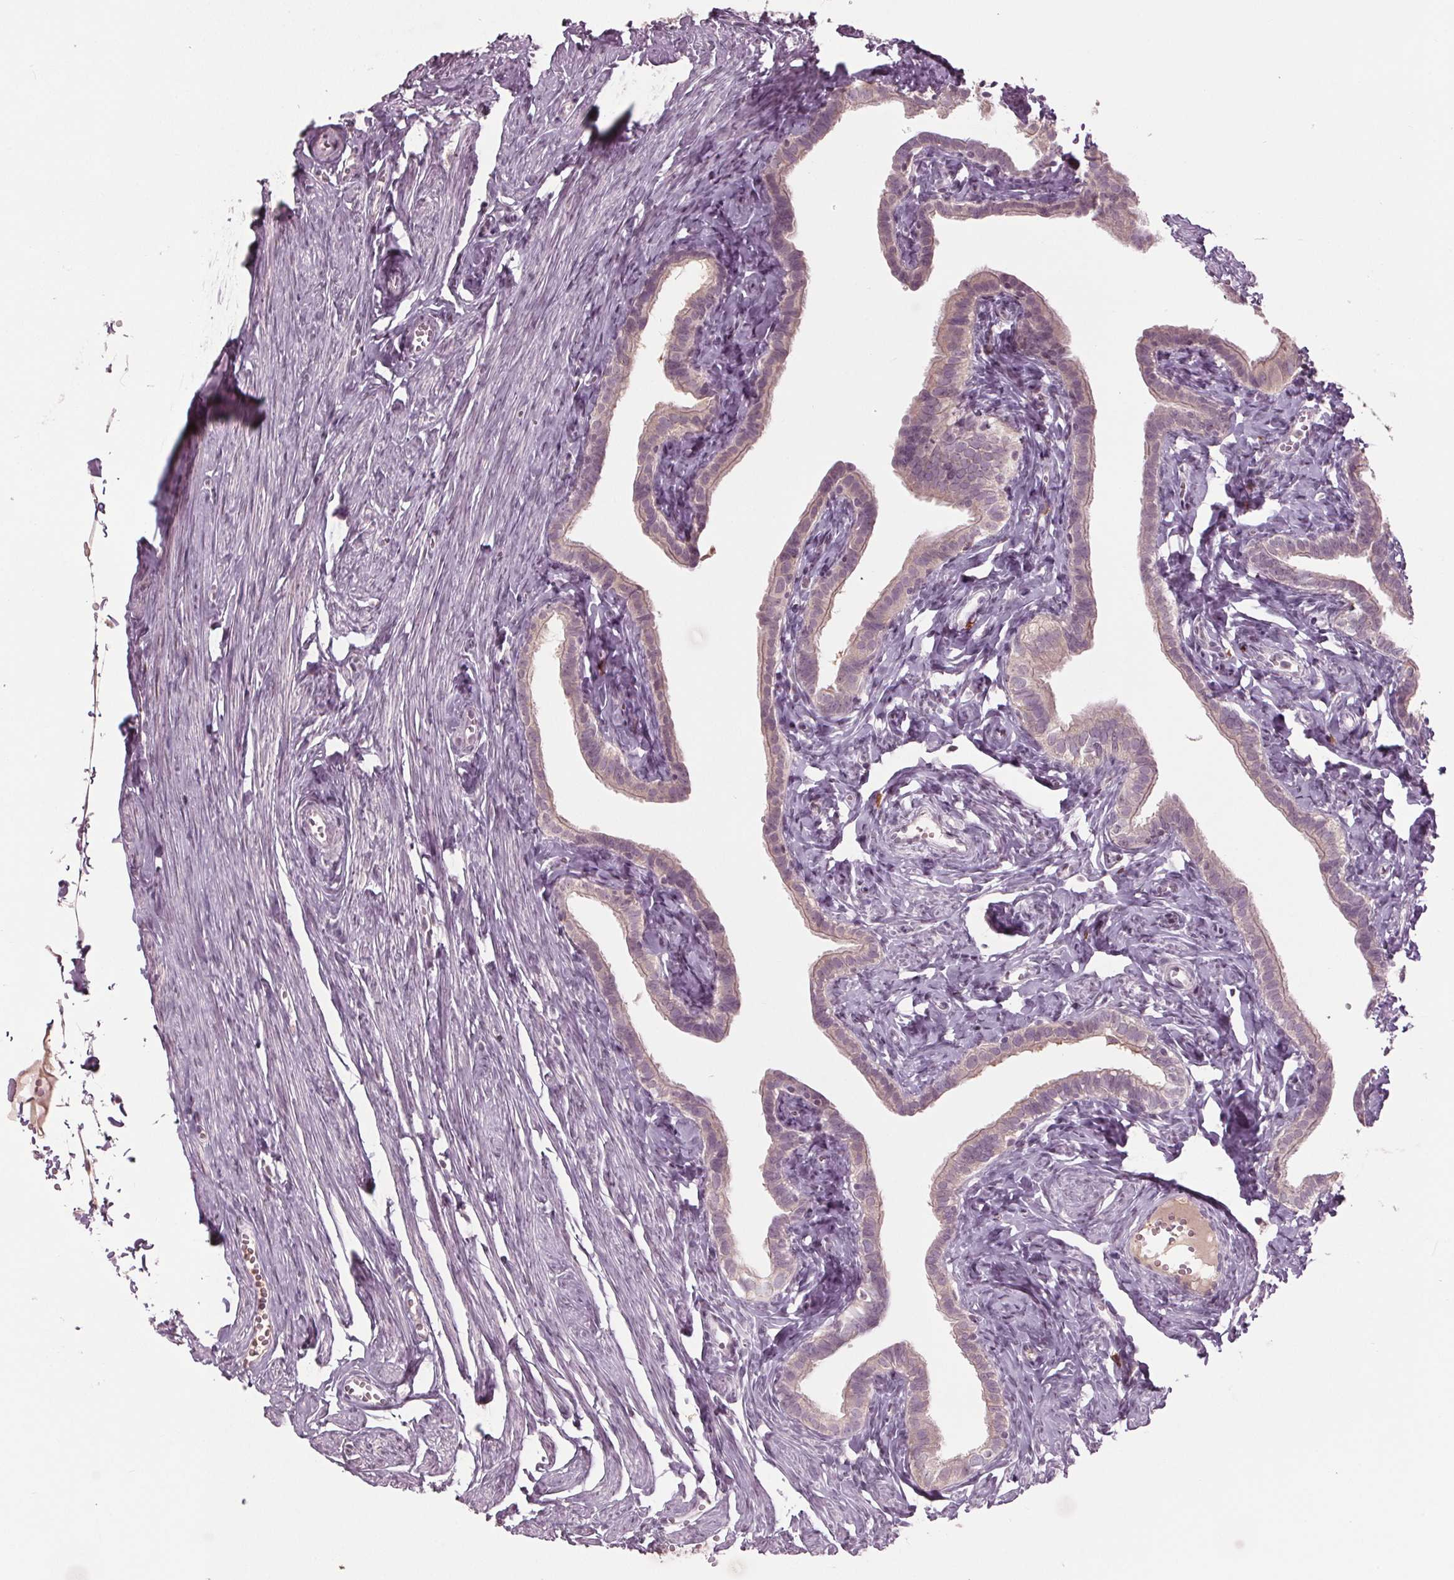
{"staining": {"intensity": "negative", "quantity": "none", "location": "none"}, "tissue": "fallopian tube", "cell_type": "Glandular cells", "image_type": "normal", "snomed": [{"axis": "morphology", "description": "Normal tissue, NOS"}, {"axis": "topography", "description": "Fallopian tube"}], "caption": "Glandular cells are negative for protein expression in unremarkable human fallopian tube. The staining is performed using DAB (3,3'-diaminobenzidine) brown chromogen with nuclei counter-stained in using hematoxylin.", "gene": "CXCL16", "patient": {"sex": "female", "age": 41}}